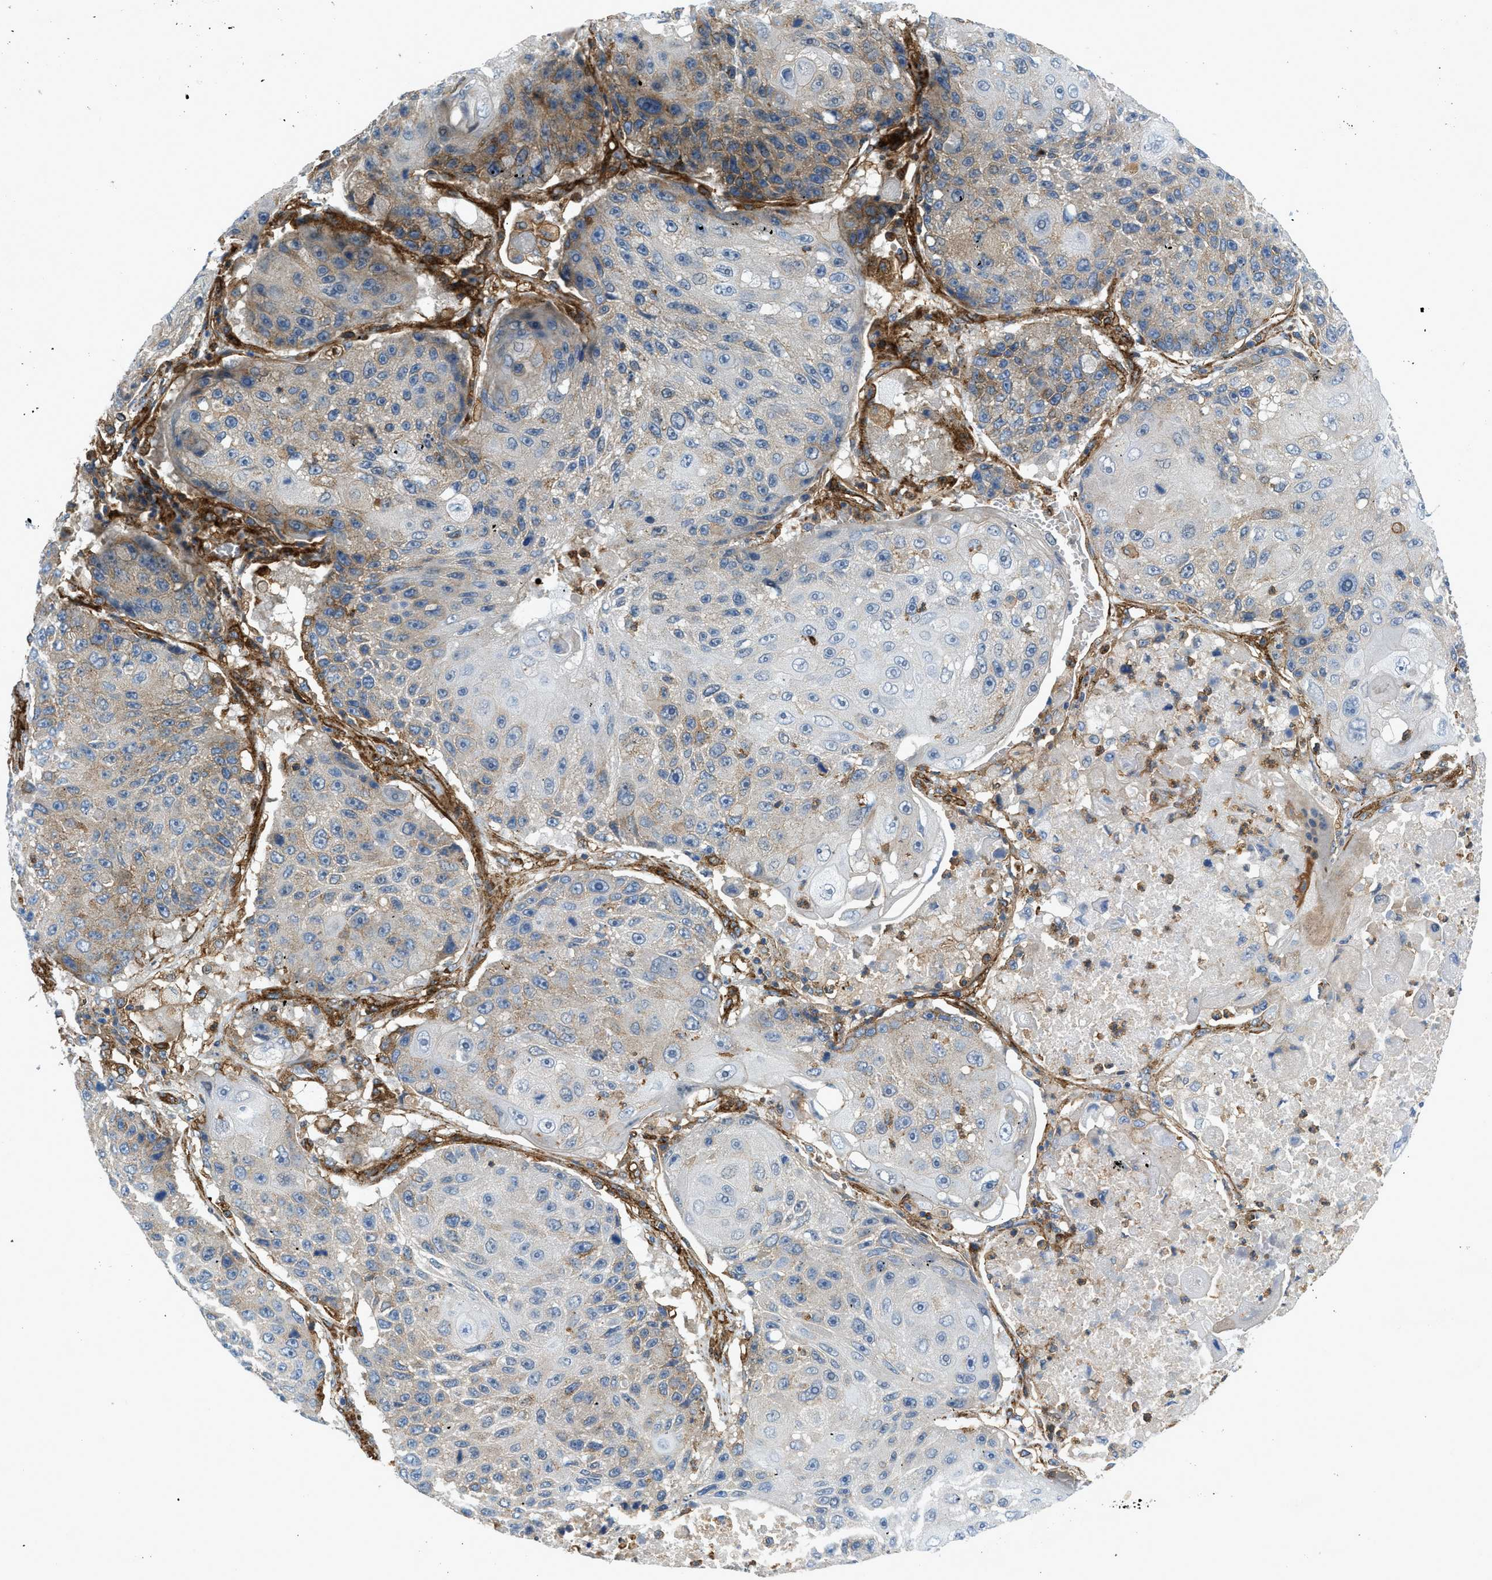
{"staining": {"intensity": "weak", "quantity": "<25%", "location": "cytoplasmic/membranous"}, "tissue": "lung cancer", "cell_type": "Tumor cells", "image_type": "cancer", "snomed": [{"axis": "morphology", "description": "Squamous cell carcinoma, NOS"}, {"axis": "topography", "description": "Lung"}], "caption": "A high-resolution histopathology image shows immunohistochemistry staining of lung cancer, which demonstrates no significant staining in tumor cells.", "gene": "HIP1", "patient": {"sex": "male", "age": 61}}